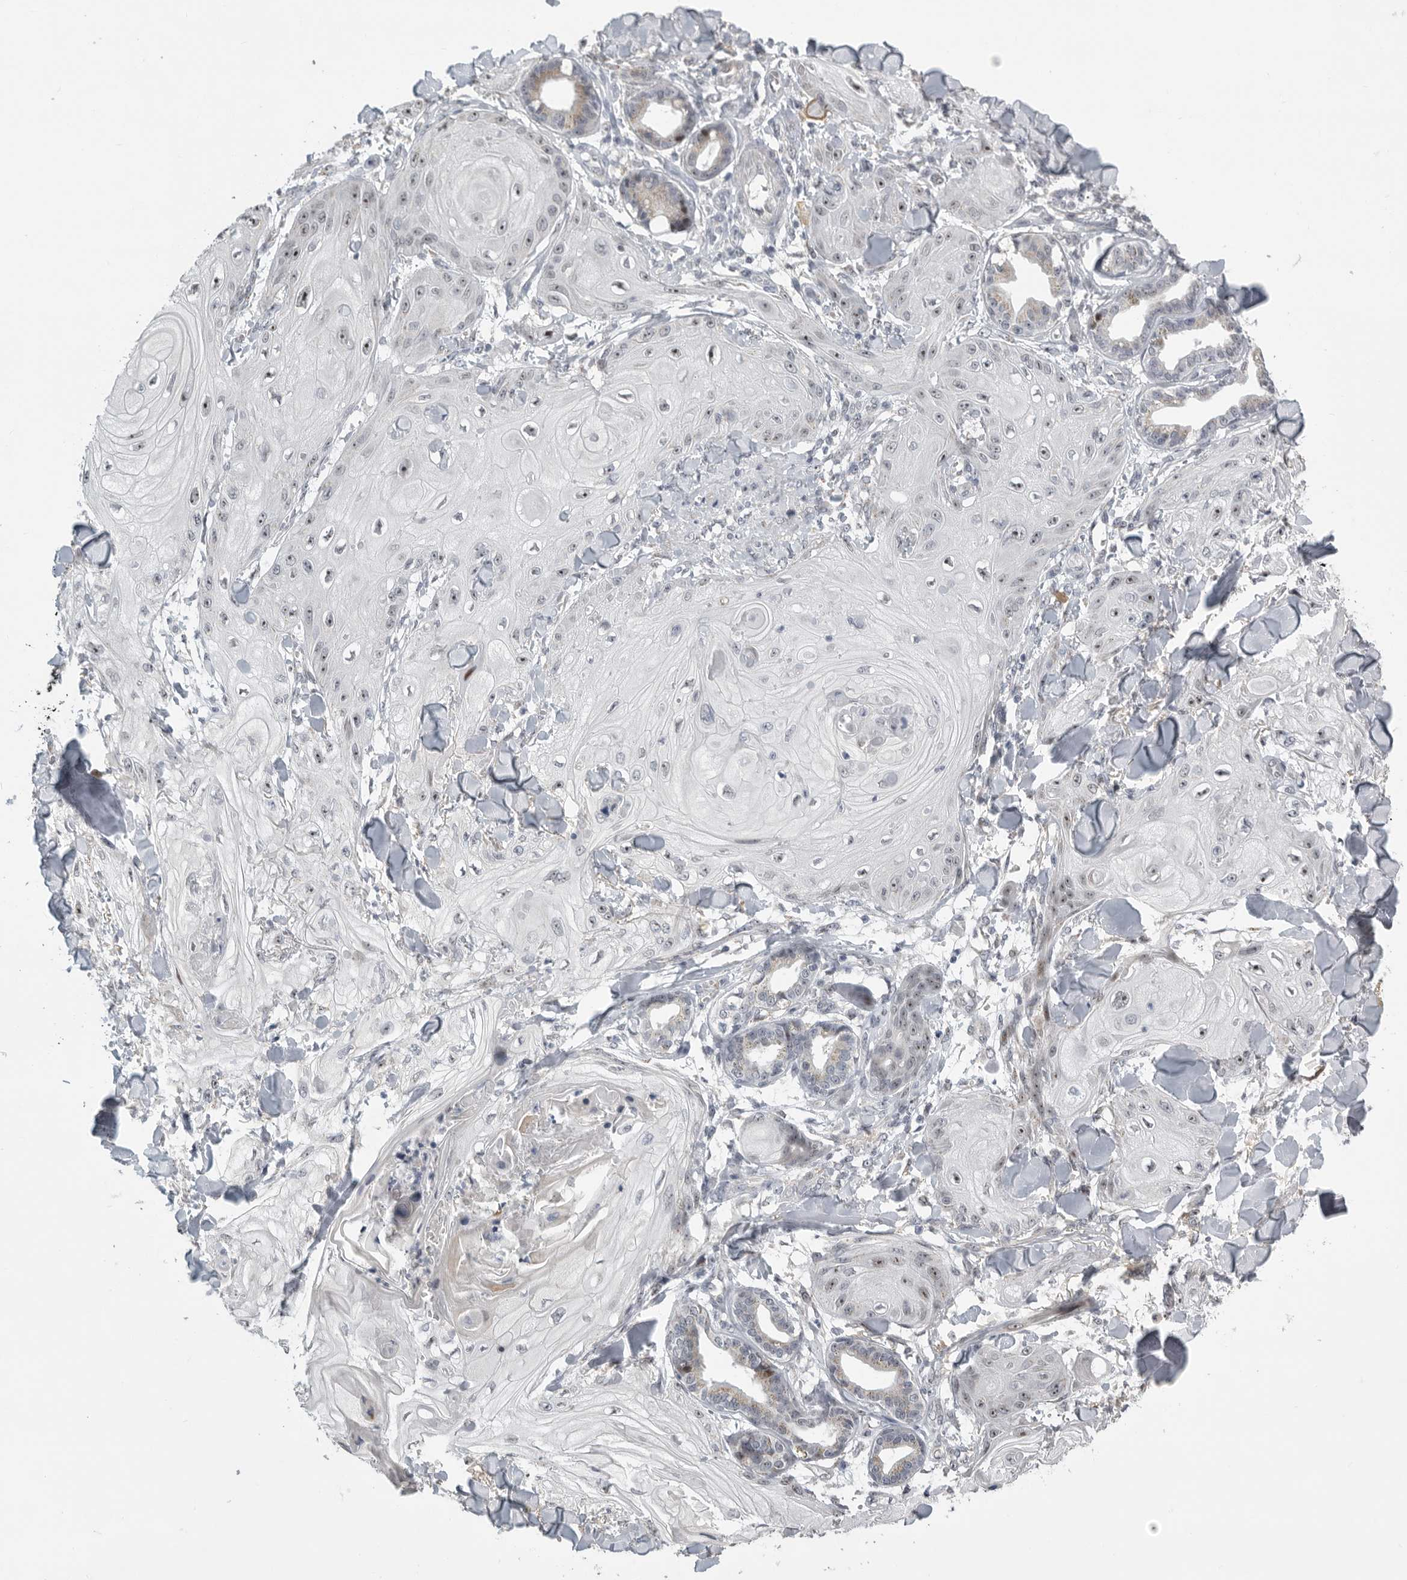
{"staining": {"intensity": "weak", "quantity": "25%-75%", "location": "nuclear"}, "tissue": "skin cancer", "cell_type": "Tumor cells", "image_type": "cancer", "snomed": [{"axis": "morphology", "description": "Squamous cell carcinoma, NOS"}, {"axis": "topography", "description": "Skin"}], "caption": "Skin squamous cell carcinoma stained with DAB immunohistochemistry (IHC) exhibits low levels of weak nuclear staining in approximately 25%-75% of tumor cells.", "gene": "PCMTD1", "patient": {"sex": "male", "age": 74}}